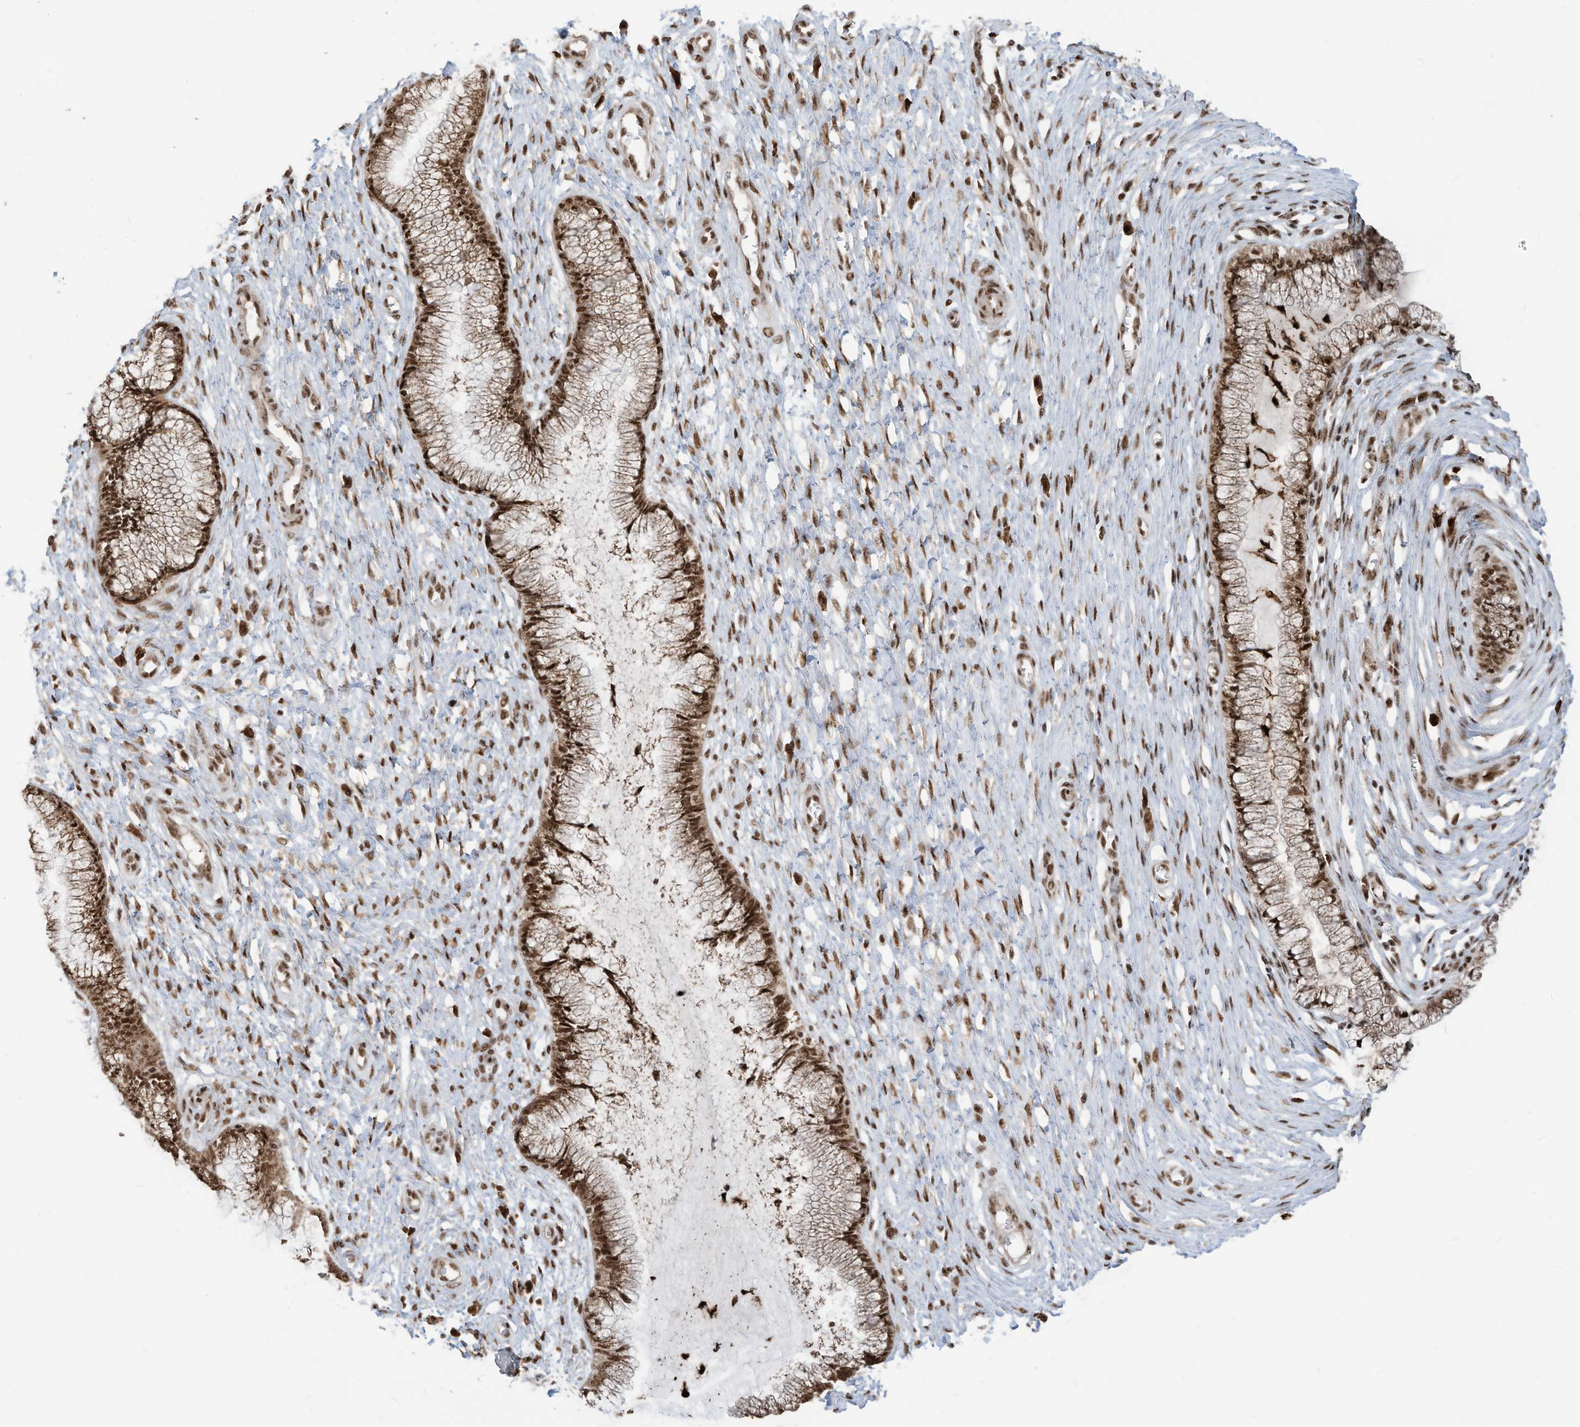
{"staining": {"intensity": "strong", "quantity": ">75%", "location": "cytoplasmic/membranous,nuclear"}, "tissue": "cervix", "cell_type": "Glandular cells", "image_type": "normal", "snomed": [{"axis": "morphology", "description": "Normal tissue, NOS"}, {"axis": "topography", "description": "Cervix"}], "caption": "This photomicrograph displays benign cervix stained with immunohistochemistry to label a protein in brown. The cytoplasmic/membranous,nuclear of glandular cells show strong positivity for the protein. Nuclei are counter-stained blue.", "gene": "LBH", "patient": {"sex": "female", "age": 55}}